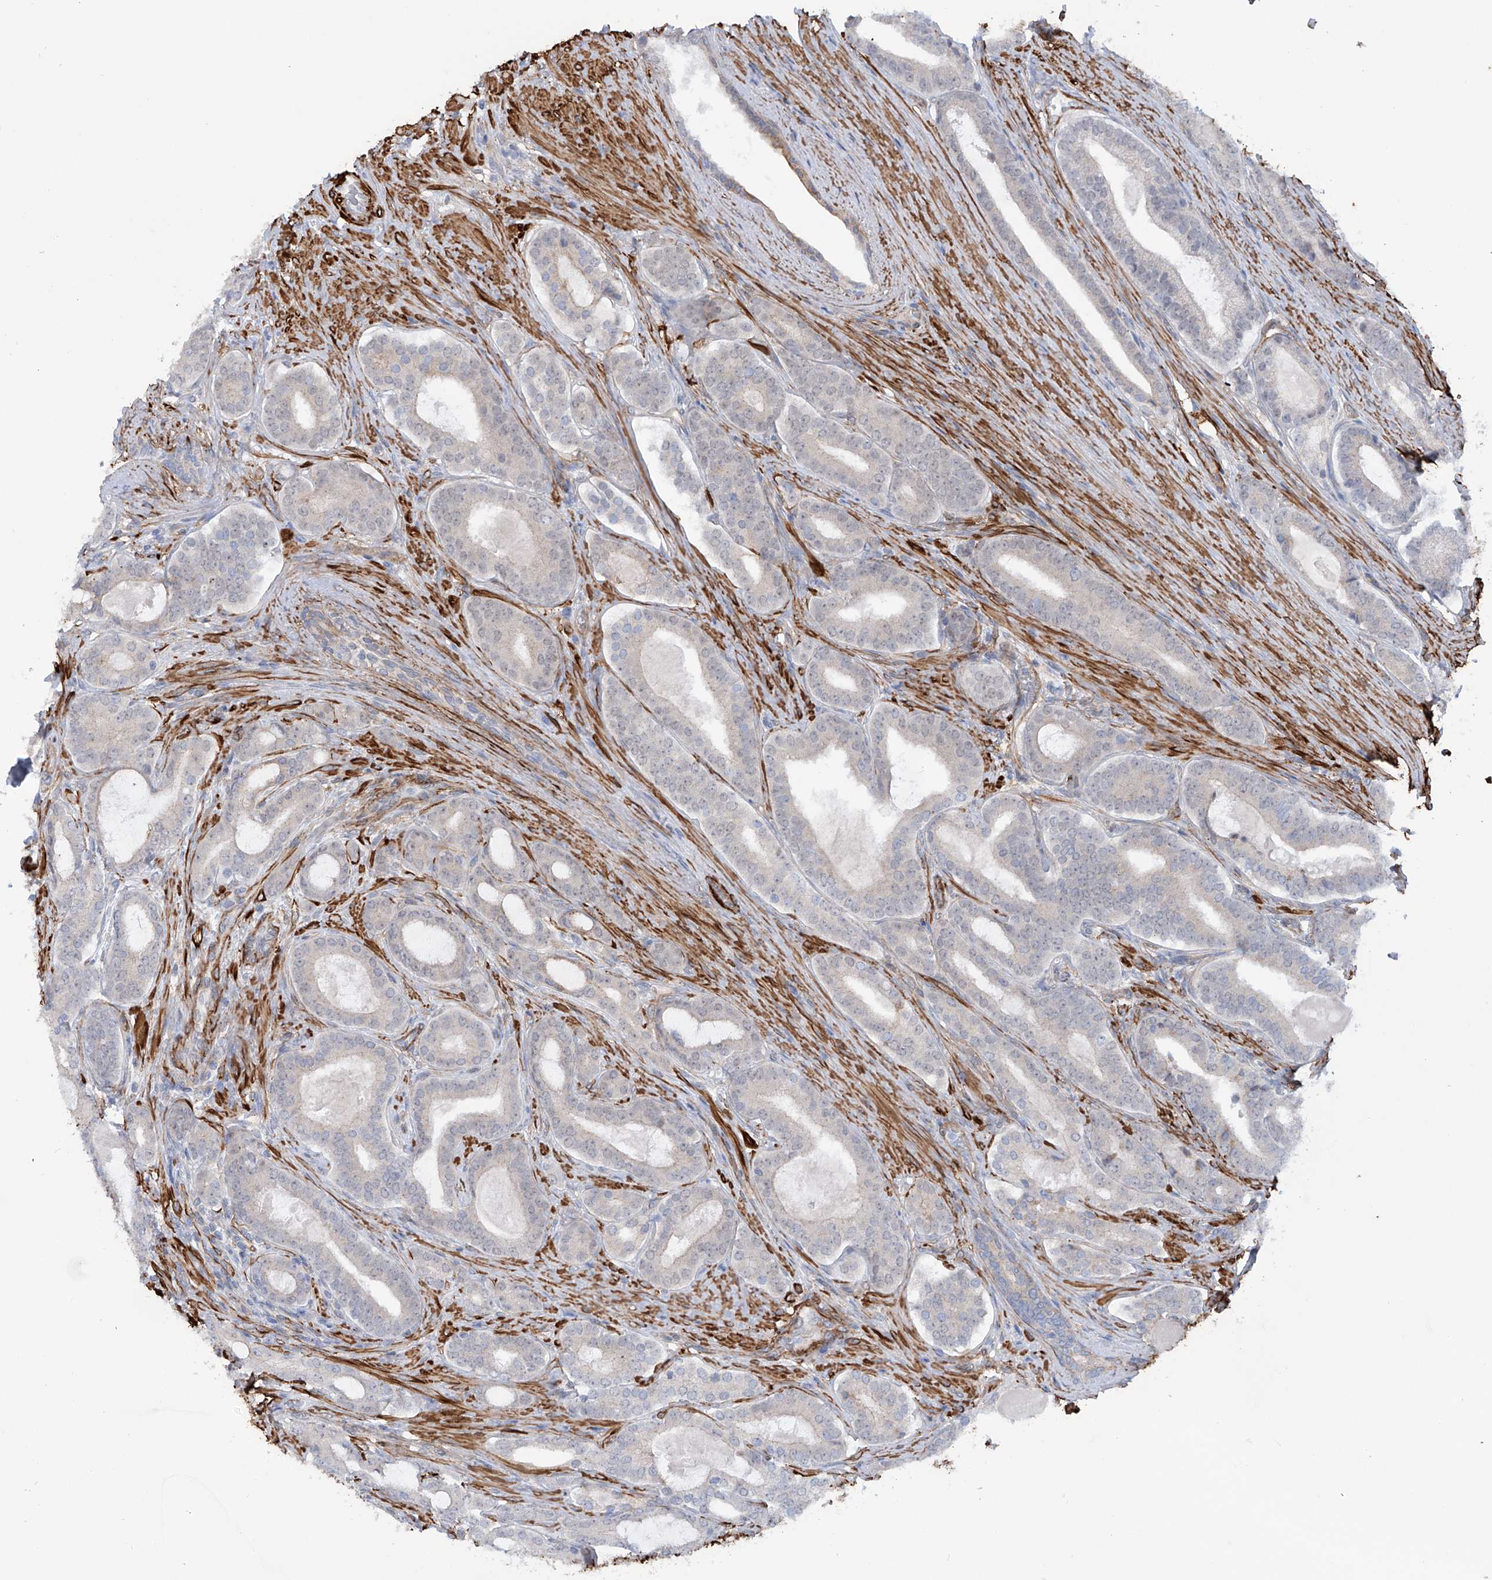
{"staining": {"intensity": "negative", "quantity": "none", "location": "none"}, "tissue": "prostate cancer", "cell_type": "Tumor cells", "image_type": "cancer", "snomed": [{"axis": "morphology", "description": "Adenocarcinoma, High grade"}, {"axis": "topography", "description": "Prostate"}], "caption": "This is an IHC micrograph of prostate high-grade adenocarcinoma. There is no positivity in tumor cells.", "gene": "ZNF490", "patient": {"sex": "male", "age": 60}}